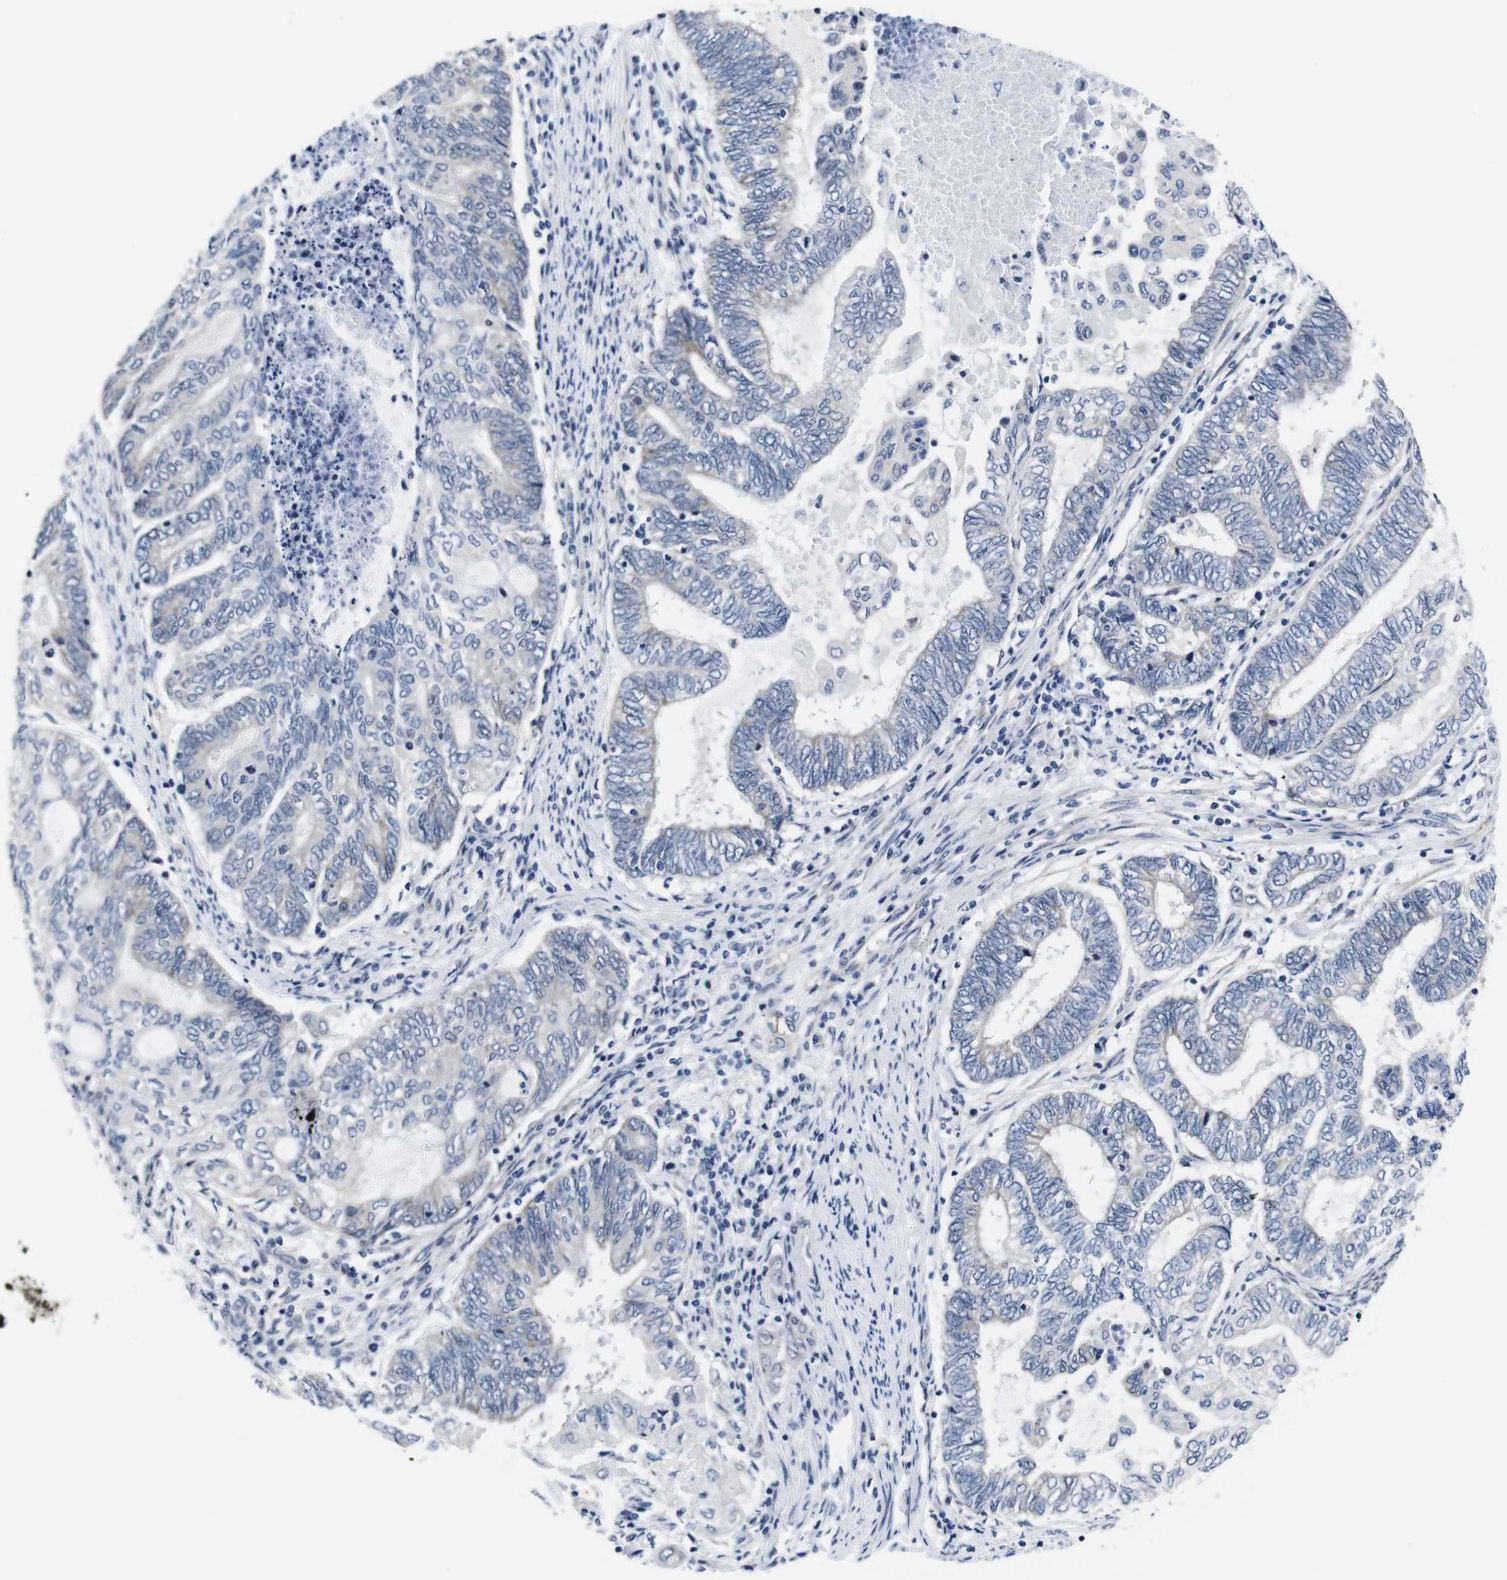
{"staining": {"intensity": "weak", "quantity": "<25%", "location": "cytoplasmic/membranous"}, "tissue": "endometrial cancer", "cell_type": "Tumor cells", "image_type": "cancer", "snomed": [{"axis": "morphology", "description": "Adenocarcinoma, NOS"}, {"axis": "topography", "description": "Uterus"}, {"axis": "topography", "description": "Endometrium"}], "caption": "An immunohistochemistry image of endometrial adenocarcinoma is shown. There is no staining in tumor cells of endometrial adenocarcinoma.", "gene": "SOCS3", "patient": {"sex": "female", "age": 70}}